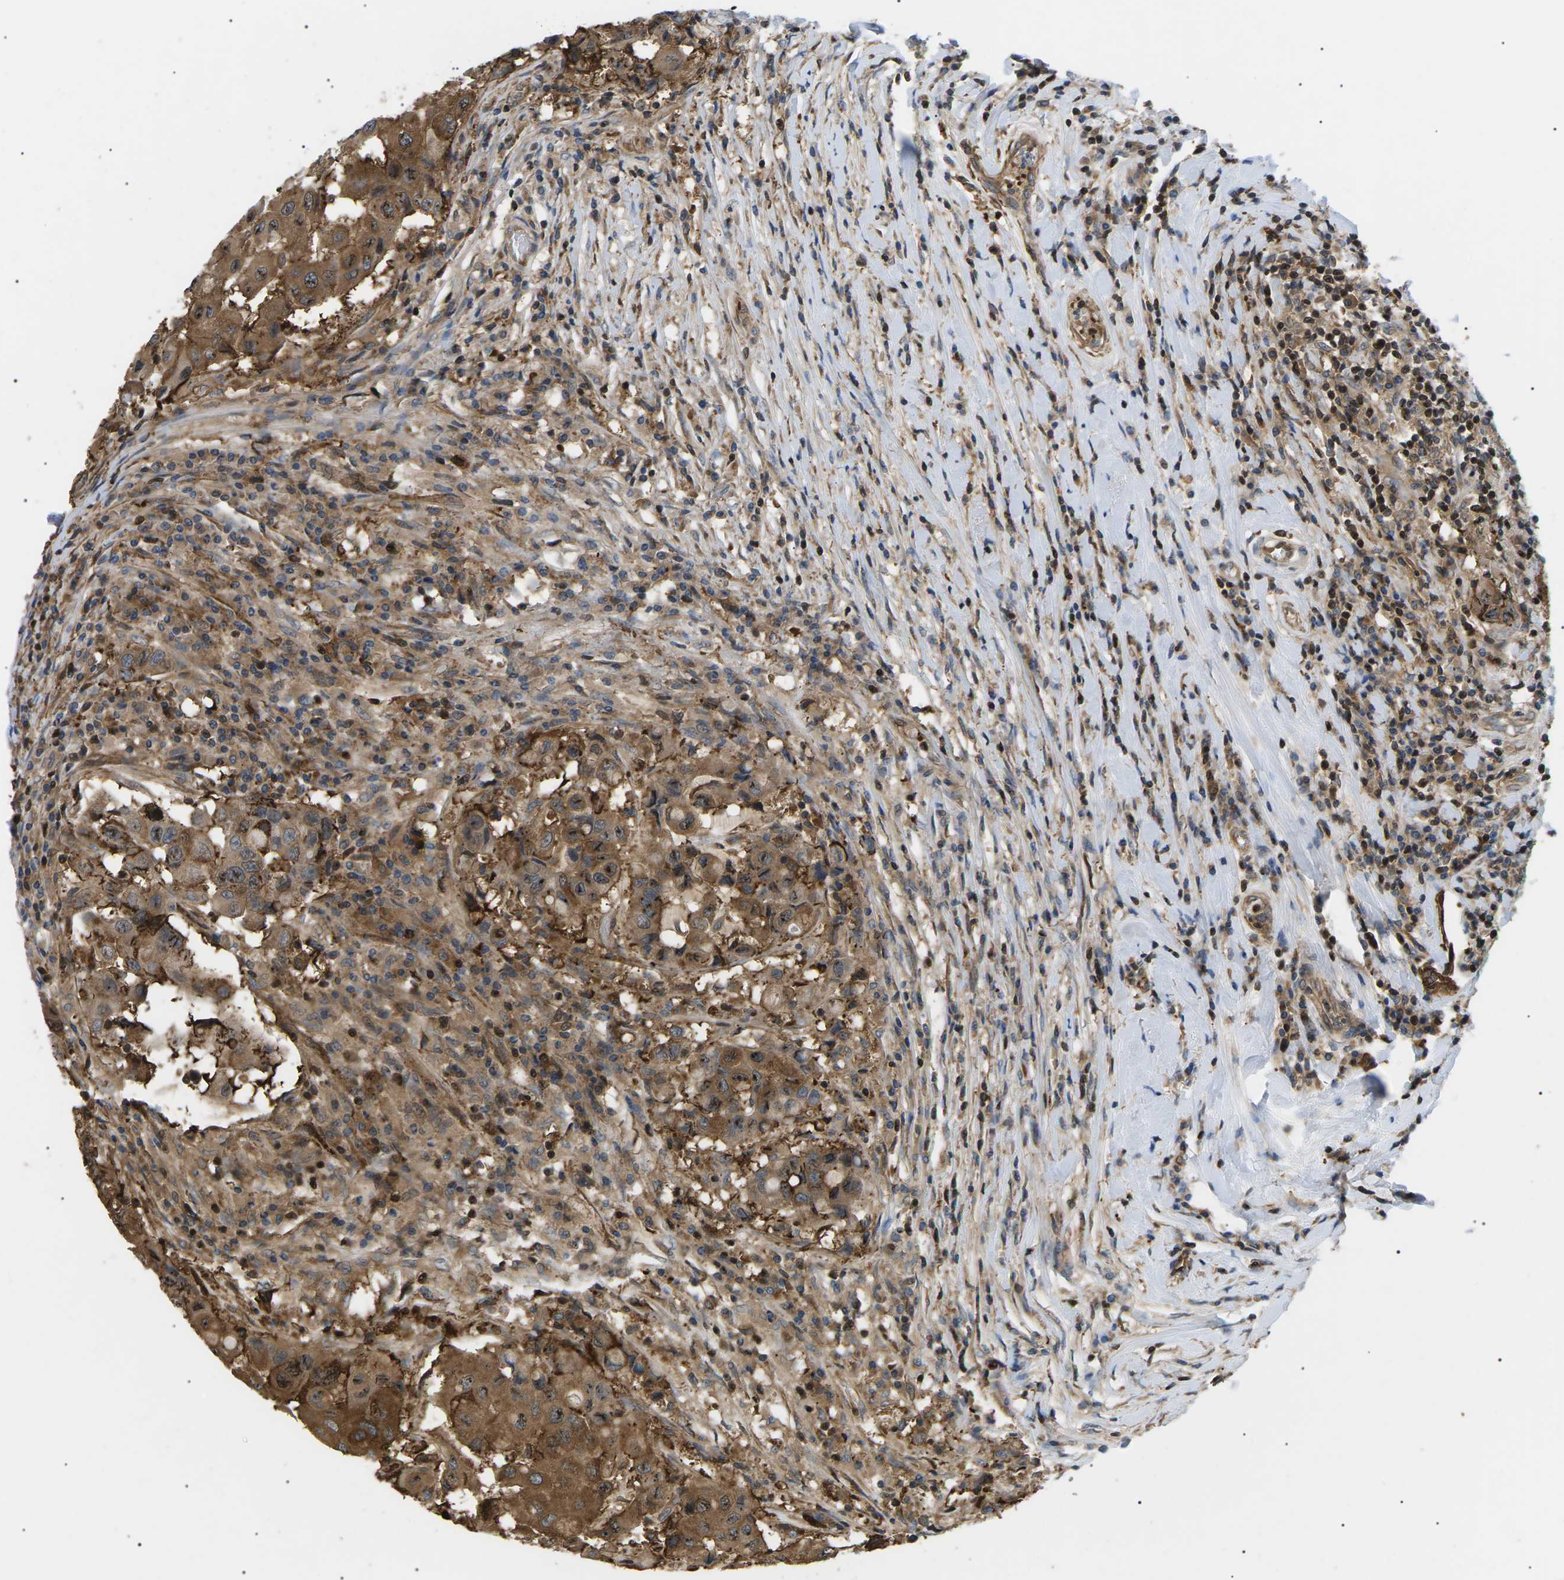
{"staining": {"intensity": "moderate", "quantity": ">75%", "location": "cytoplasmic/membranous,nuclear"}, "tissue": "breast cancer", "cell_type": "Tumor cells", "image_type": "cancer", "snomed": [{"axis": "morphology", "description": "Duct carcinoma"}, {"axis": "topography", "description": "Breast"}], "caption": "Immunohistochemistry photomicrograph of breast cancer stained for a protein (brown), which shows medium levels of moderate cytoplasmic/membranous and nuclear staining in approximately >75% of tumor cells.", "gene": "TMTC4", "patient": {"sex": "female", "age": 27}}